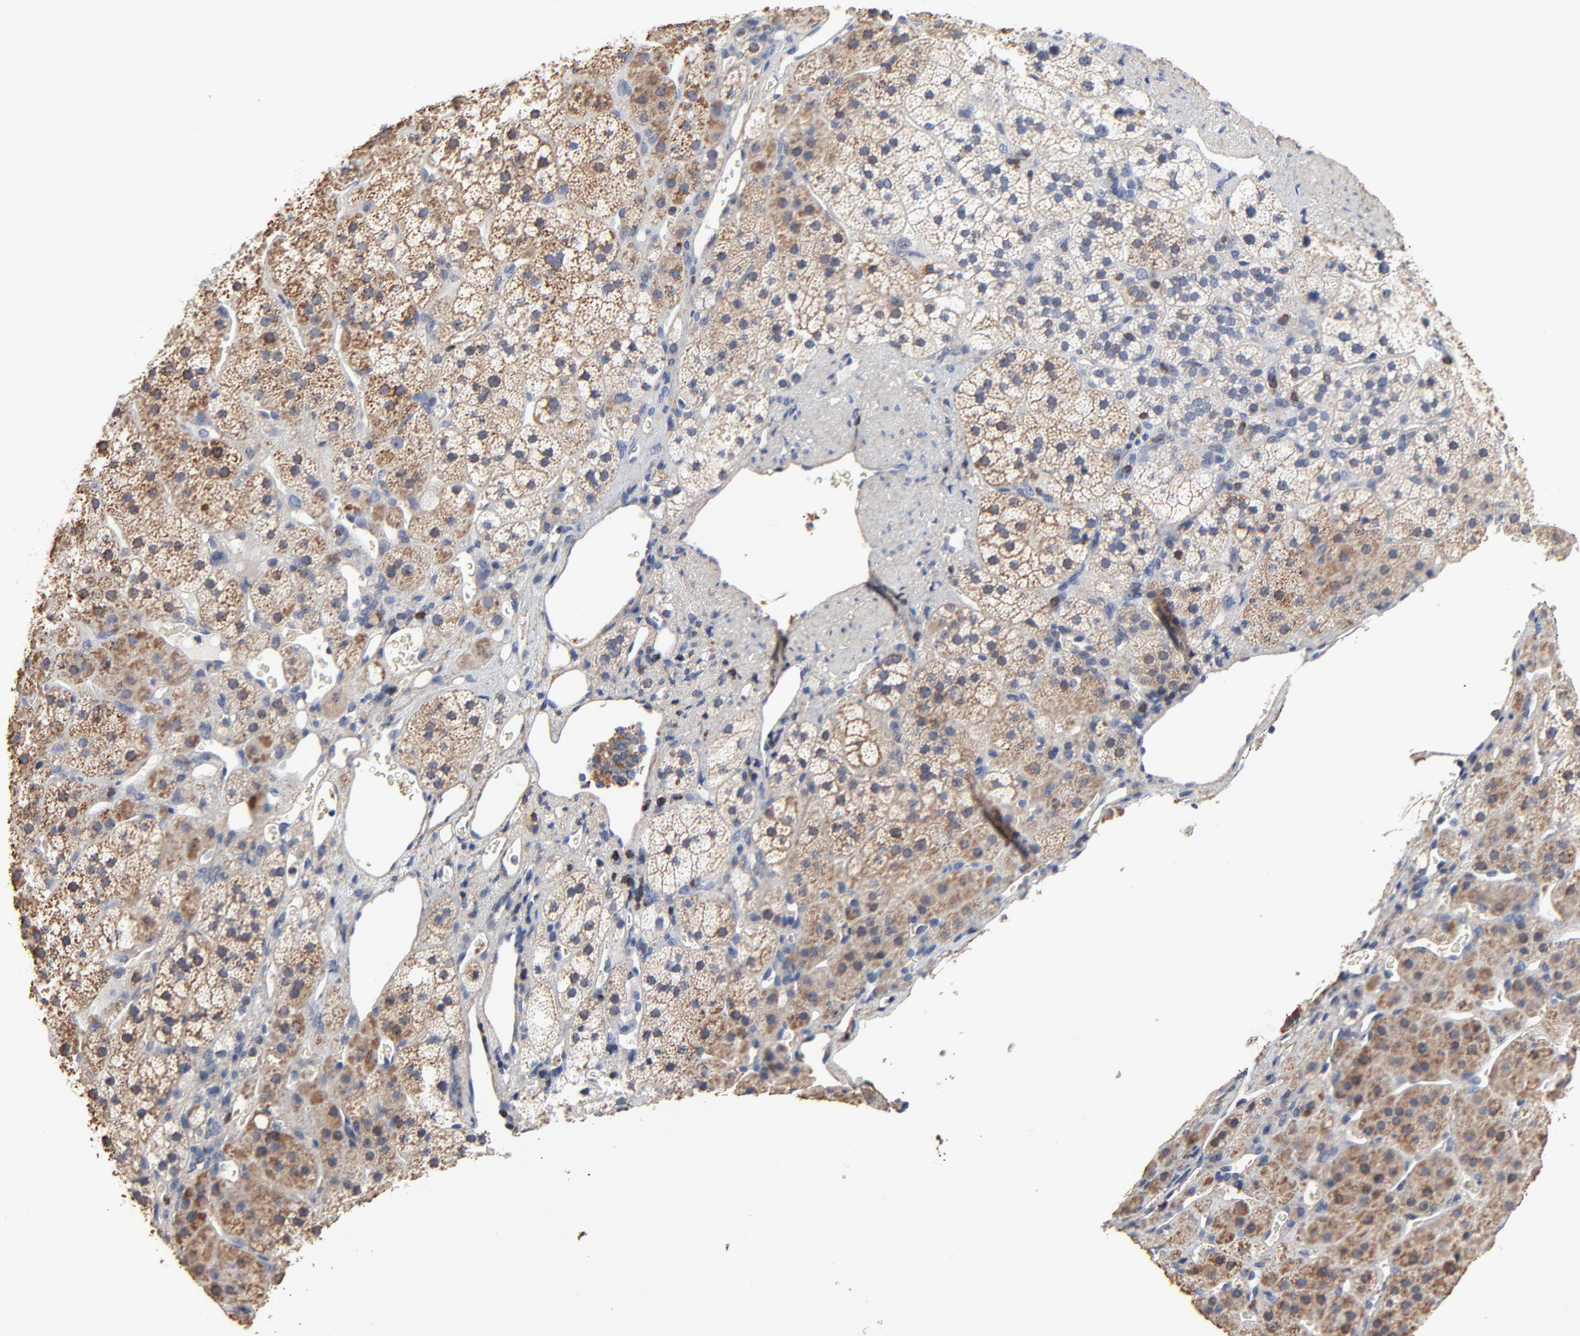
{"staining": {"intensity": "moderate", "quantity": ">75%", "location": "cytoplasmic/membranous"}, "tissue": "adrenal gland", "cell_type": "Glandular cells", "image_type": "normal", "snomed": [{"axis": "morphology", "description": "Normal tissue, NOS"}, {"axis": "topography", "description": "Adrenal gland"}], "caption": "Immunohistochemical staining of unremarkable human adrenal gland displays moderate cytoplasmic/membranous protein staining in about >75% of glandular cells.", "gene": "SKAP1", "patient": {"sex": "female", "age": 44}}